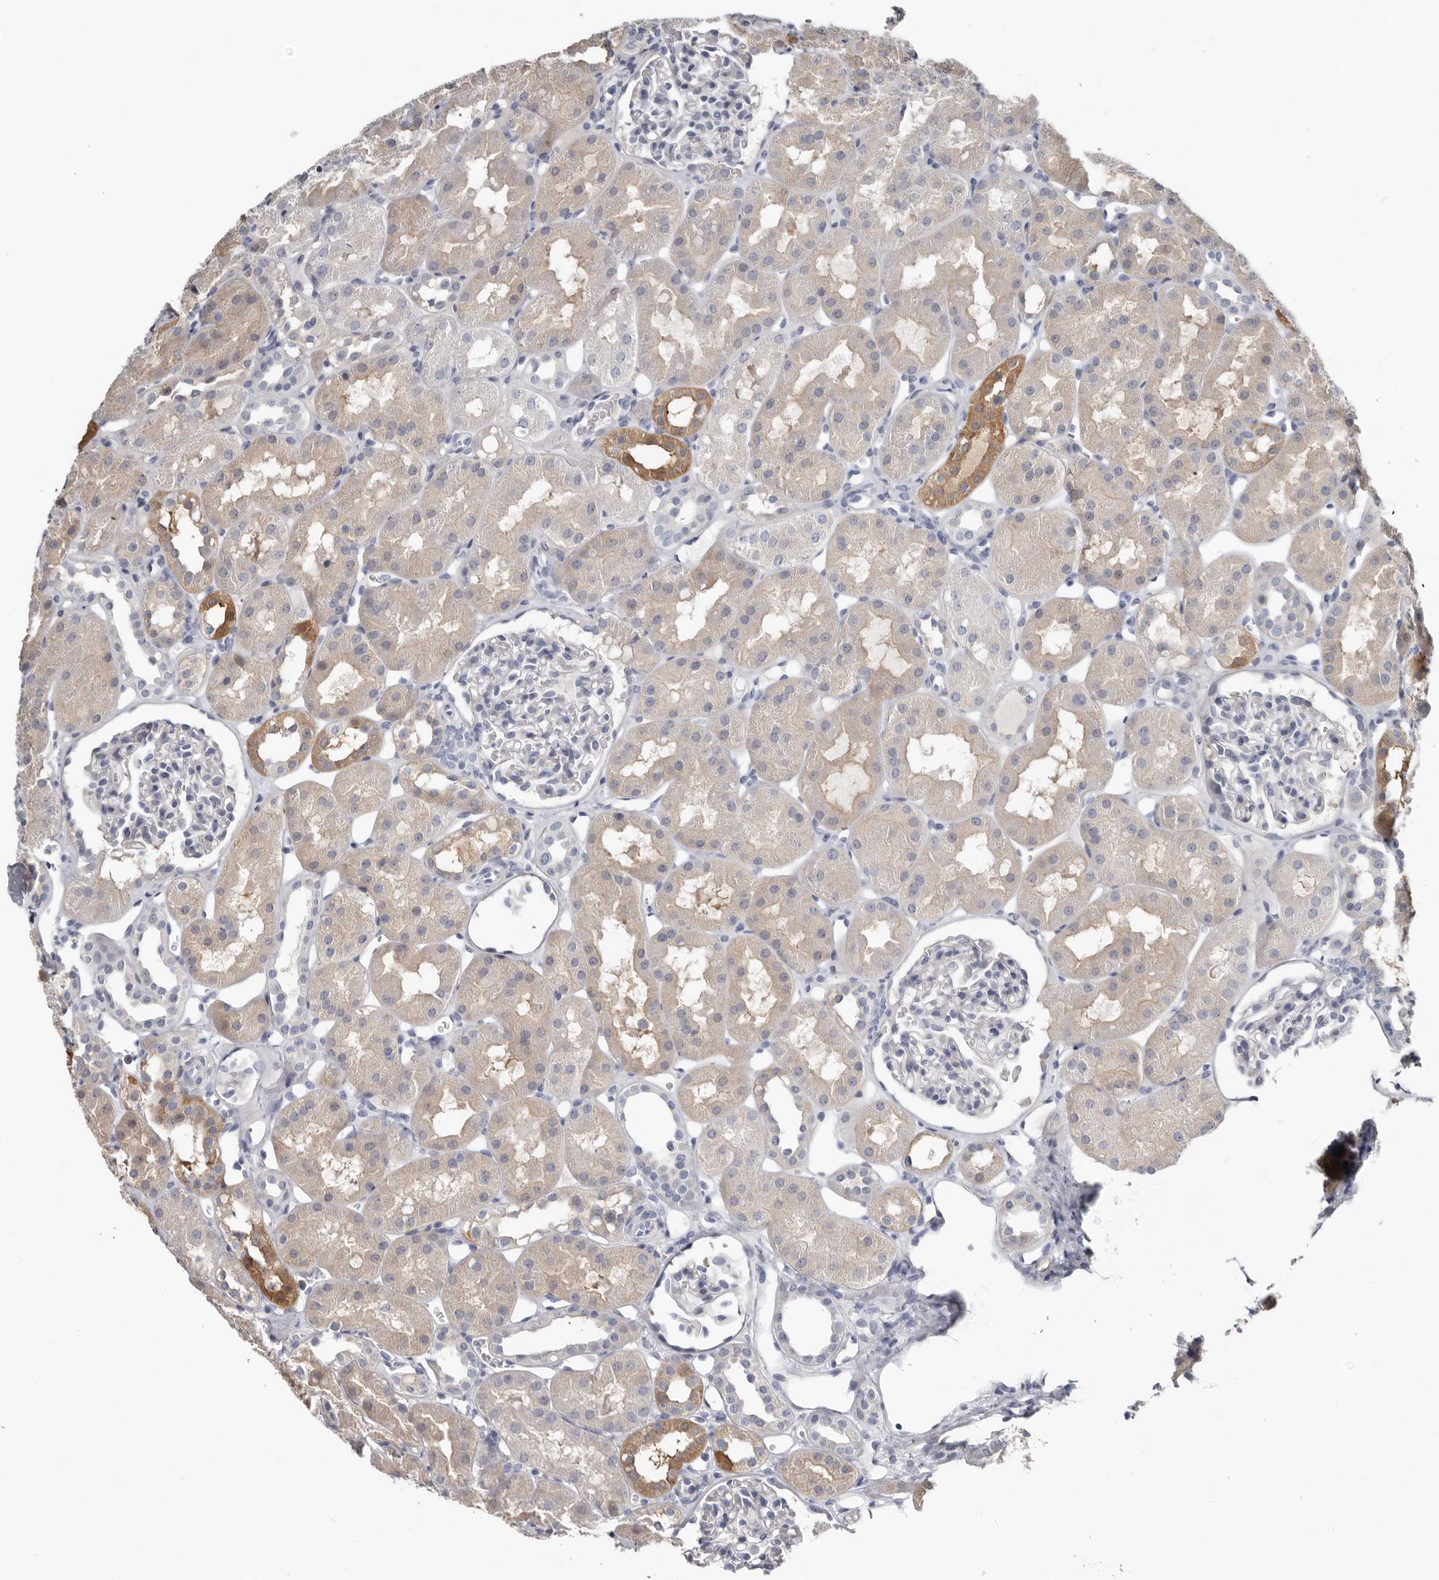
{"staining": {"intensity": "negative", "quantity": "none", "location": "none"}, "tissue": "kidney", "cell_type": "Cells in glomeruli", "image_type": "normal", "snomed": [{"axis": "morphology", "description": "Normal tissue, NOS"}, {"axis": "topography", "description": "Kidney"}], "caption": "This is a micrograph of immunohistochemistry (IHC) staining of benign kidney, which shows no positivity in cells in glomeruli. (Stains: DAB immunohistochemistry (IHC) with hematoxylin counter stain, Microscopy: brightfield microscopy at high magnification).", "gene": "FABP7", "patient": {"sex": "male", "age": 16}}